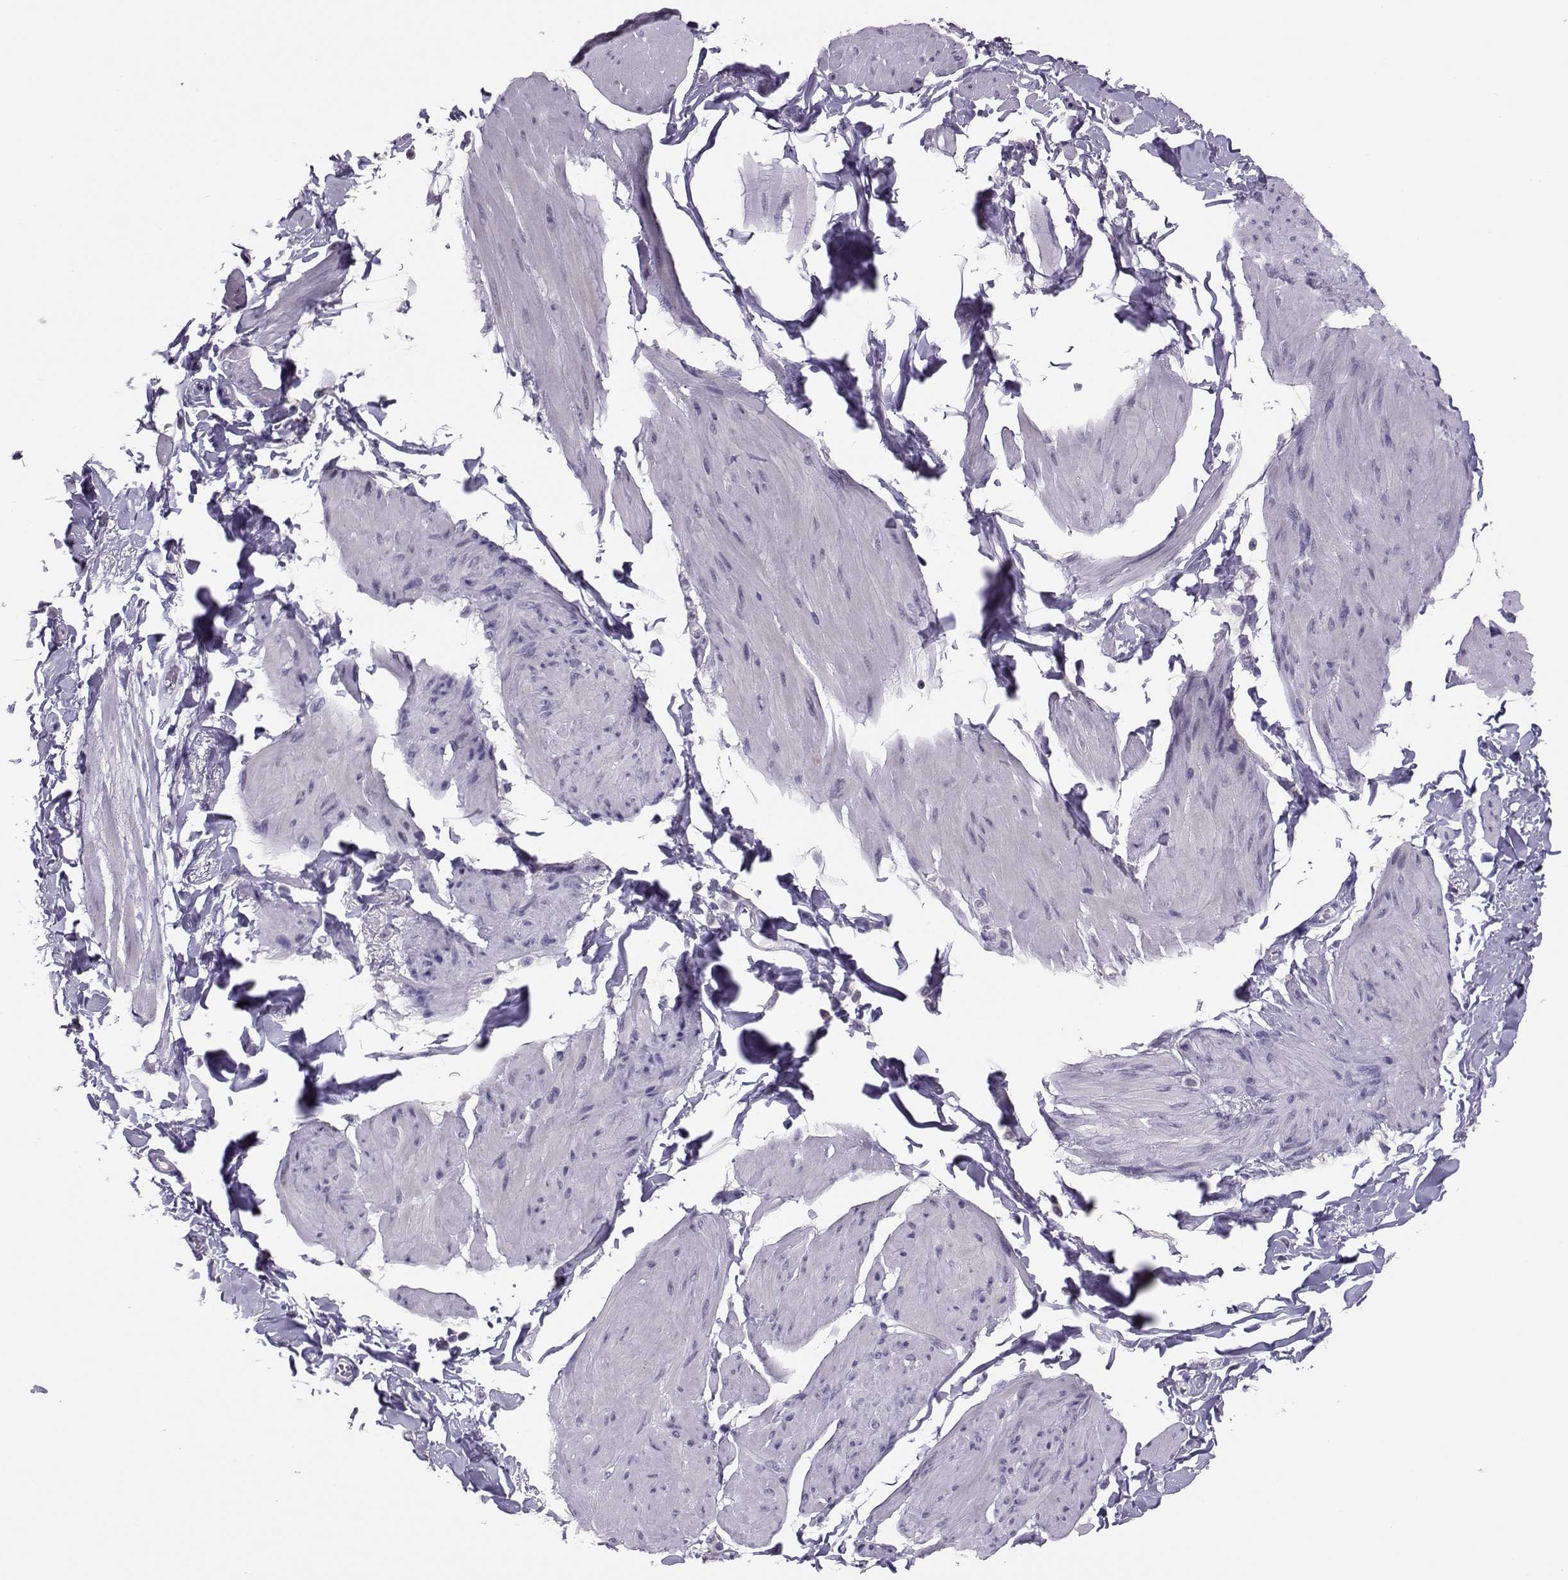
{"staining": {"intensity": "negative", "quantity": "none", "location": "none"}, "tissue": "smooth muscle", "cell_type": "Smooth muscle cells", "image_type": "normal", "snomed": [{"axis": "morphology", "description": "Normal tissue, NOS"}, {"axis": "topography", "description": "Adipose tissue"}, {"axis": "topography", "description": "Smooth muscle"}, {"axis": "topography", "description": "Peripheral nerve tissue"}], "caption": "Immunohistochemistry (IHC) of normal human smooth muscle reveals no staining in smooth muscle cells. The staining was performed using DAB to visualize the protein expression in brown, while the nuclei were stained in blue with hematoxylin (Magnification: 20x).", "gene": "DNAAF1", "patient": {"sex": "male", "age": 83}}